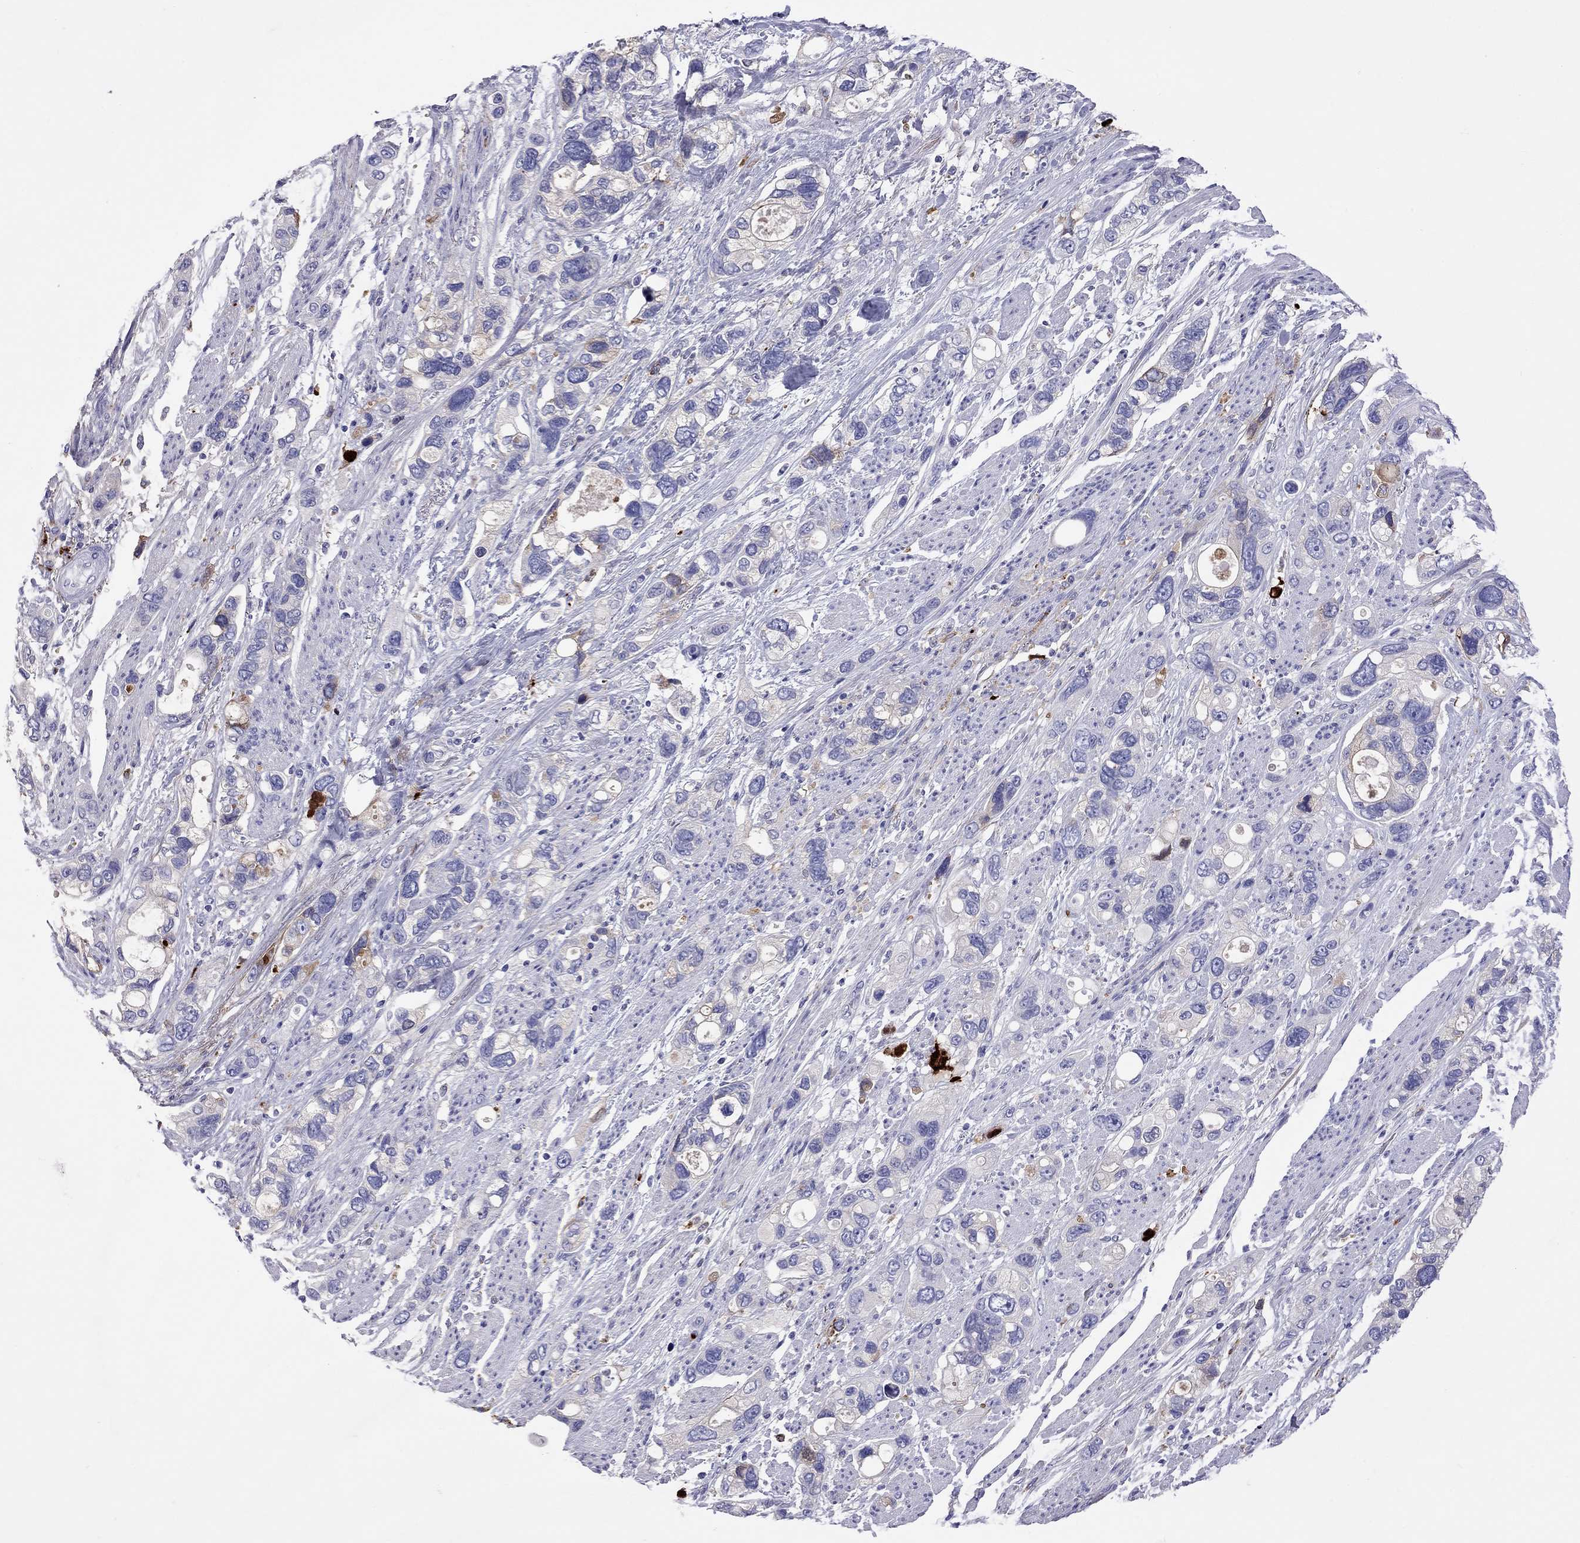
{"staining": {"intensity": "negative", "quantity": "none", "location": "none"}, "tissue": "stomach cancer", "cell_type": "Tumor cells", "image_type": "cancer", "snomed": [{"axis": "morphology", "description": "Adenocarcinoma, NOS"}, {"axis": "topography", "description": "Stomach, upper"}], "caption": "Immunohistochemistry (IHC) image of human stomach adenocarcinoma stained for a protein (brown), which demonstrates no positivity in tumor cells.", "gene": "SERPINA3", "patient": {"sex": "female", "age": 81}}